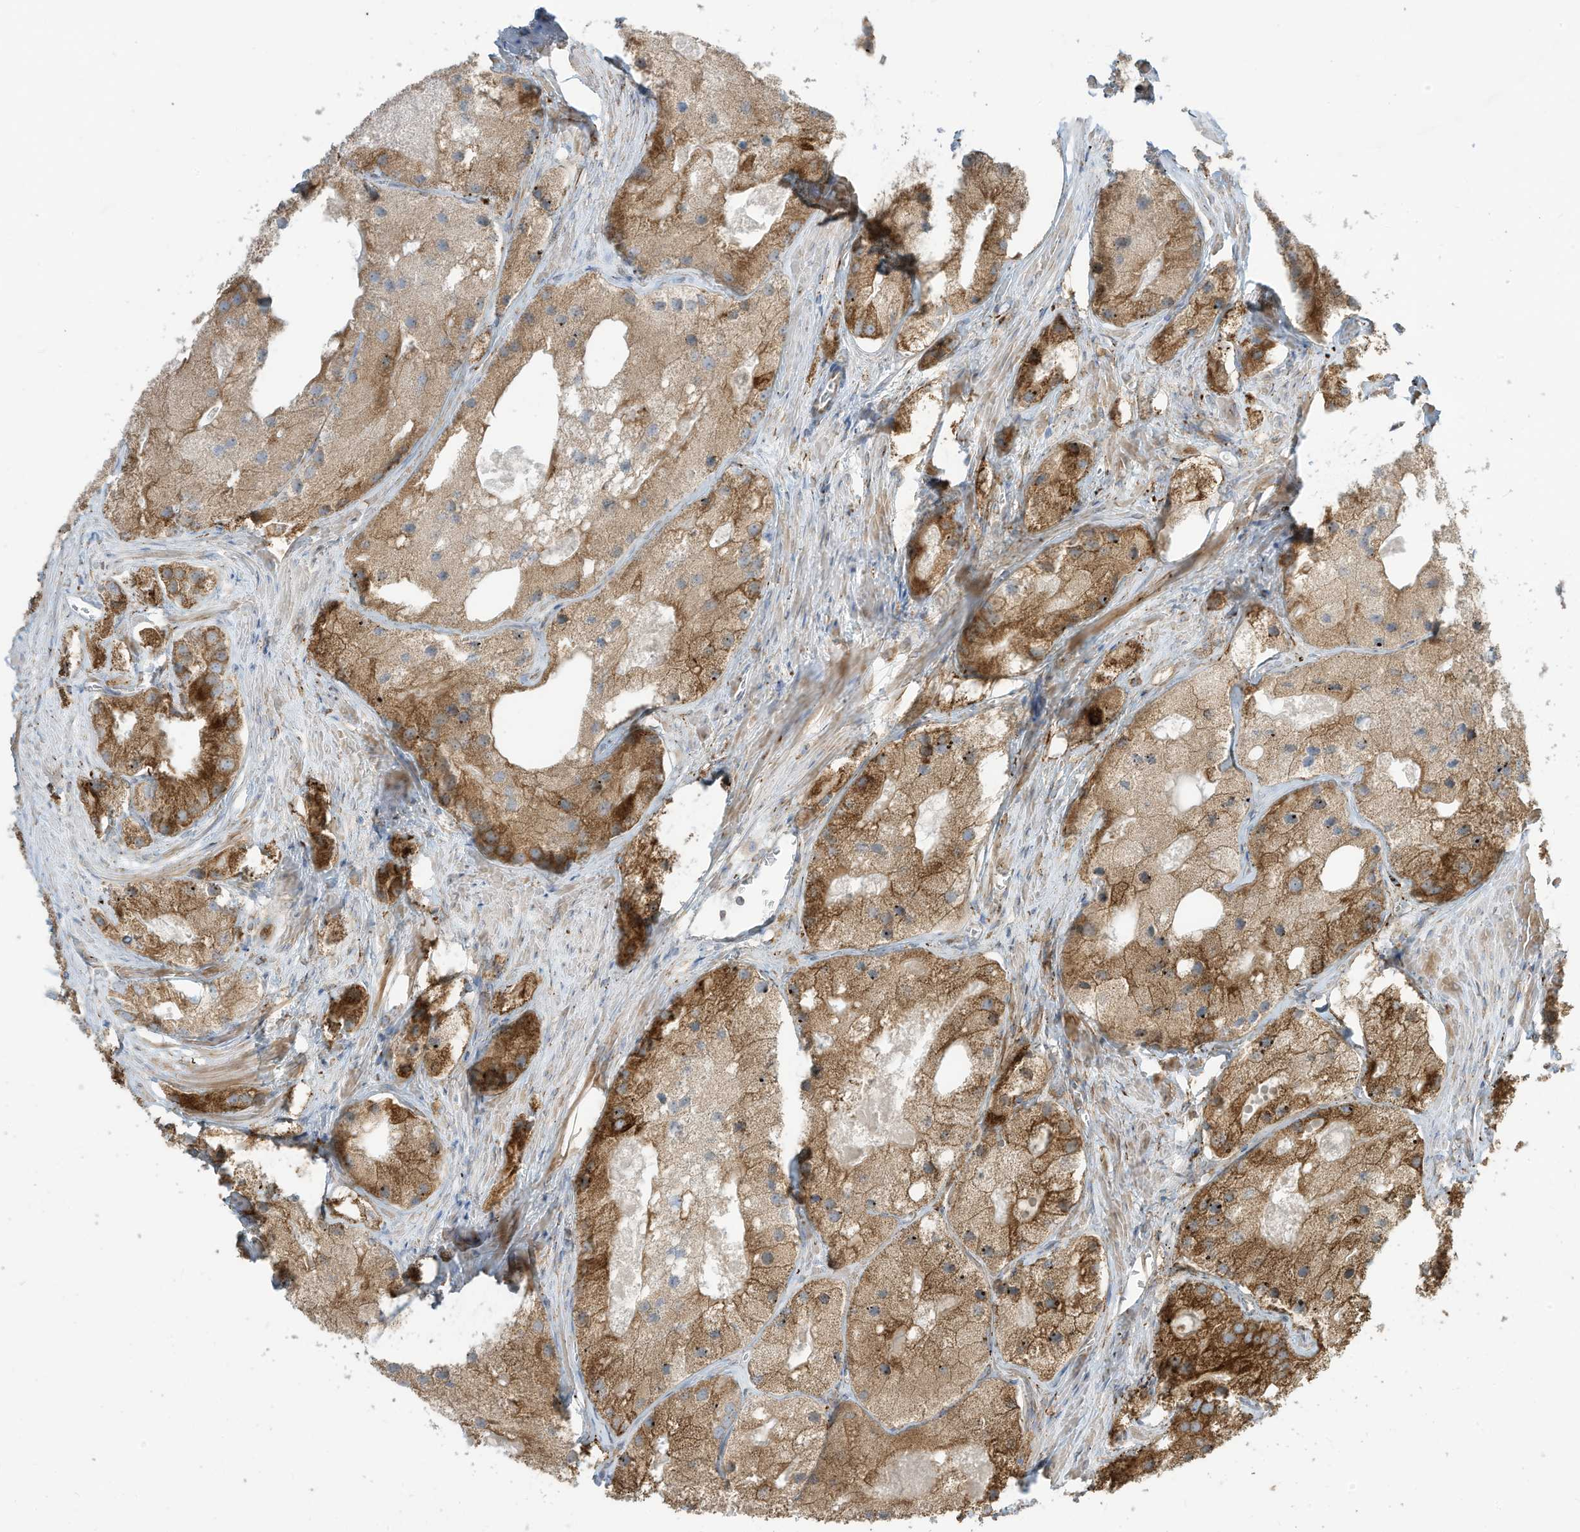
{"staining": {"intensity": "moderate", "quantity": ">75%", "location": "cytoplasmic/membranous"}, "tissue": "prostate cancer", "cell_type": "Tumor cells", "image_type": "cancer", "snomed": [{"axis": "morphology", "description": "Adenocarcinoma, Low grade"}, {"axis": "topography", "description": "Prostate"}], "caption": "Immunohistochemistry (IHC) histopathology image of human low-grade adenocarcinoma (prostate) stained for a protein (brown), which demonstrates medium levels of moderate cytoplasmic/membranous positivity in approximately >75% of tumor cells.", "gene": "TRNAU1AP", "patient": {"sex": "male", "age": 69}}